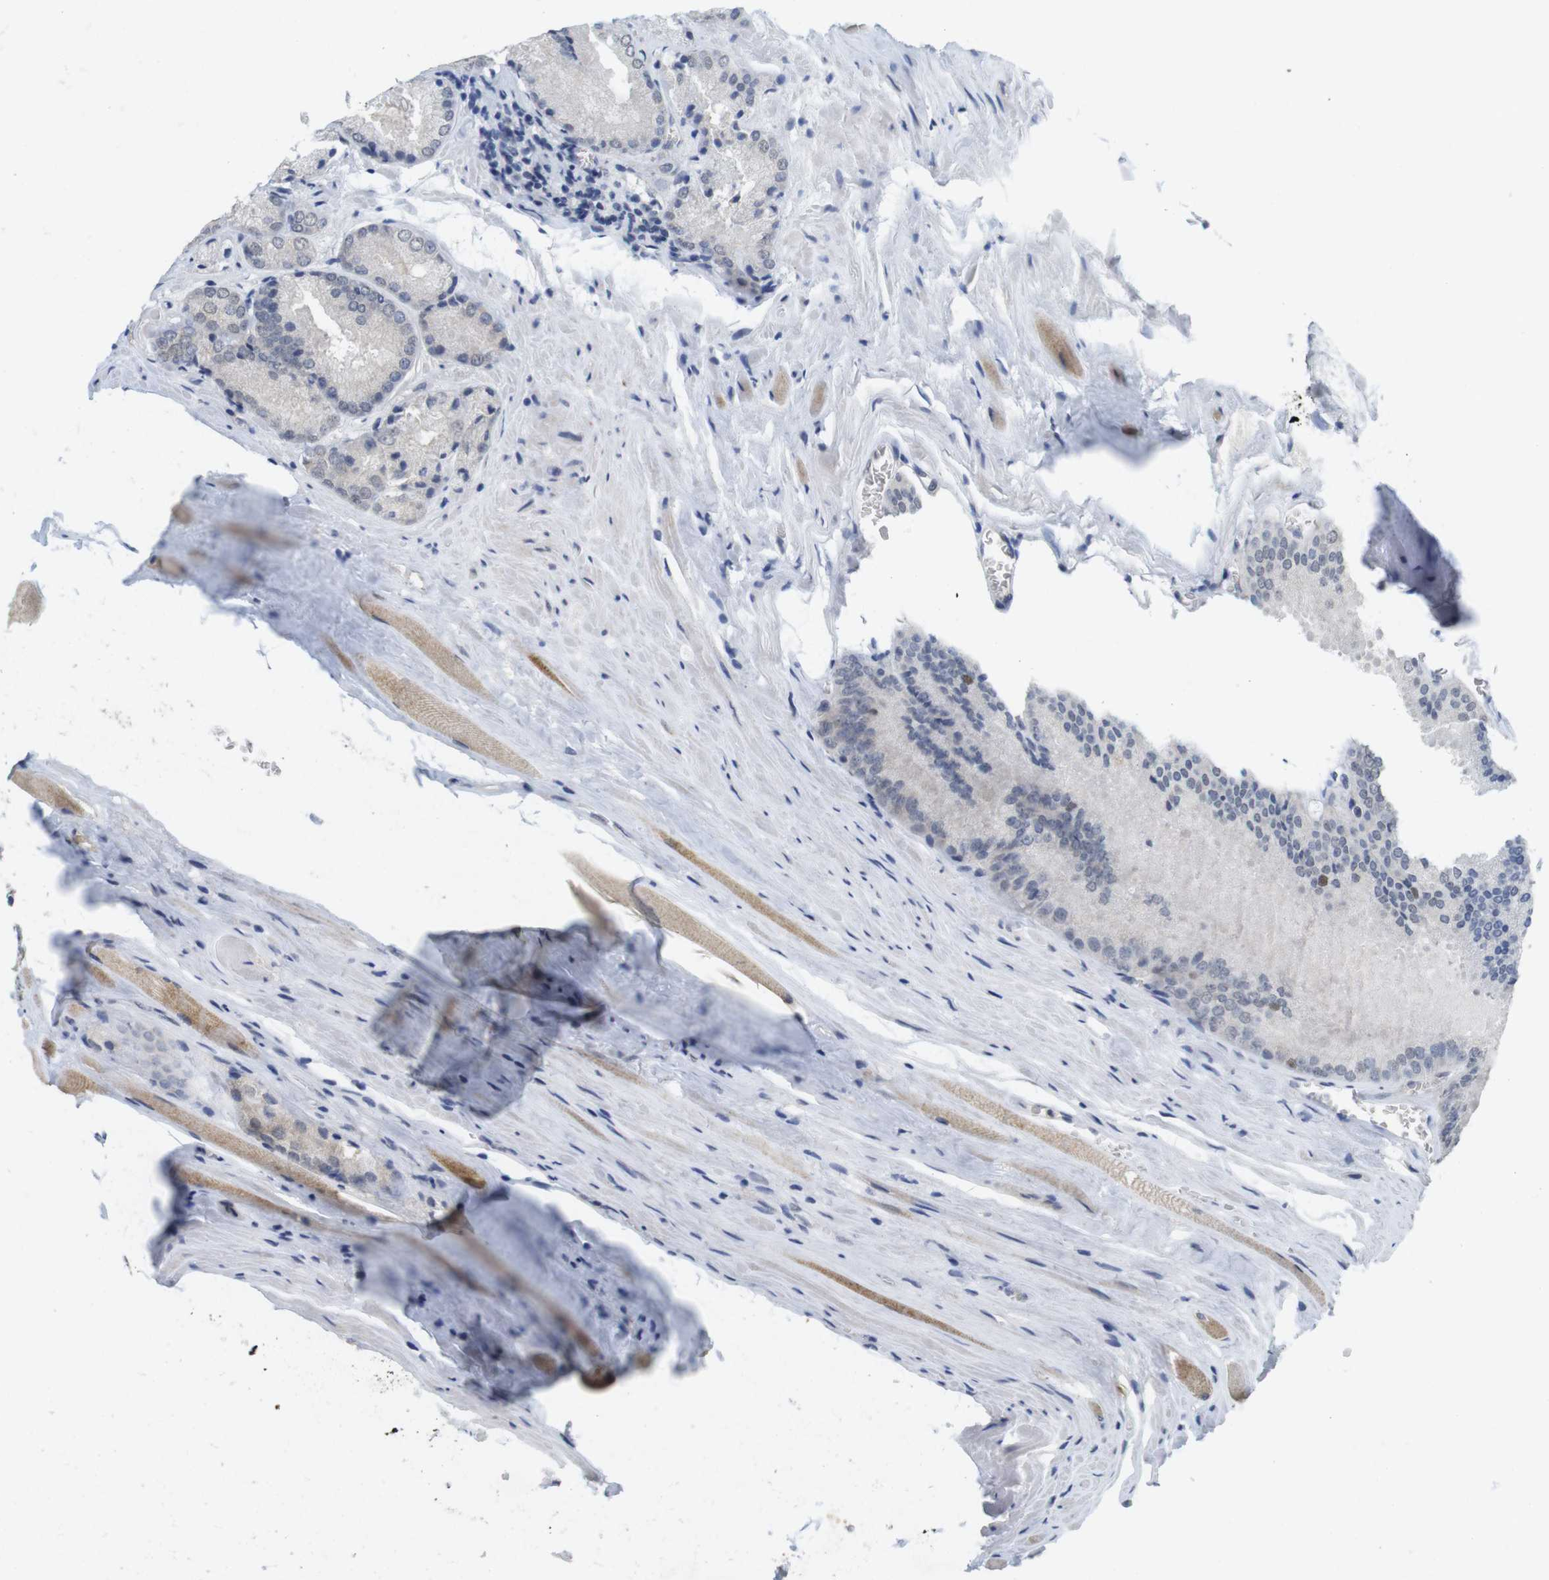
{"staining": {"intensity": "negative", "quantity": "none", "location": "none"}, "tissue": "prostate cancer", "cell_type": "Tumor cells", "image_type": "cancer", "snomed": [{"axis": "morphology", "description": "Adenocarcinoma, Low grade"}, {"axis": "topography", "description": "Prostate"}], "caption": "High power microscopy micrograph of an immunohistochemistry histopathology image of low-grade adenocarcinoma (prostate), revealing no significant positivity in tumor cells.", "gene": "SKP2", "patient": {"sex": "male", "age": 64}}